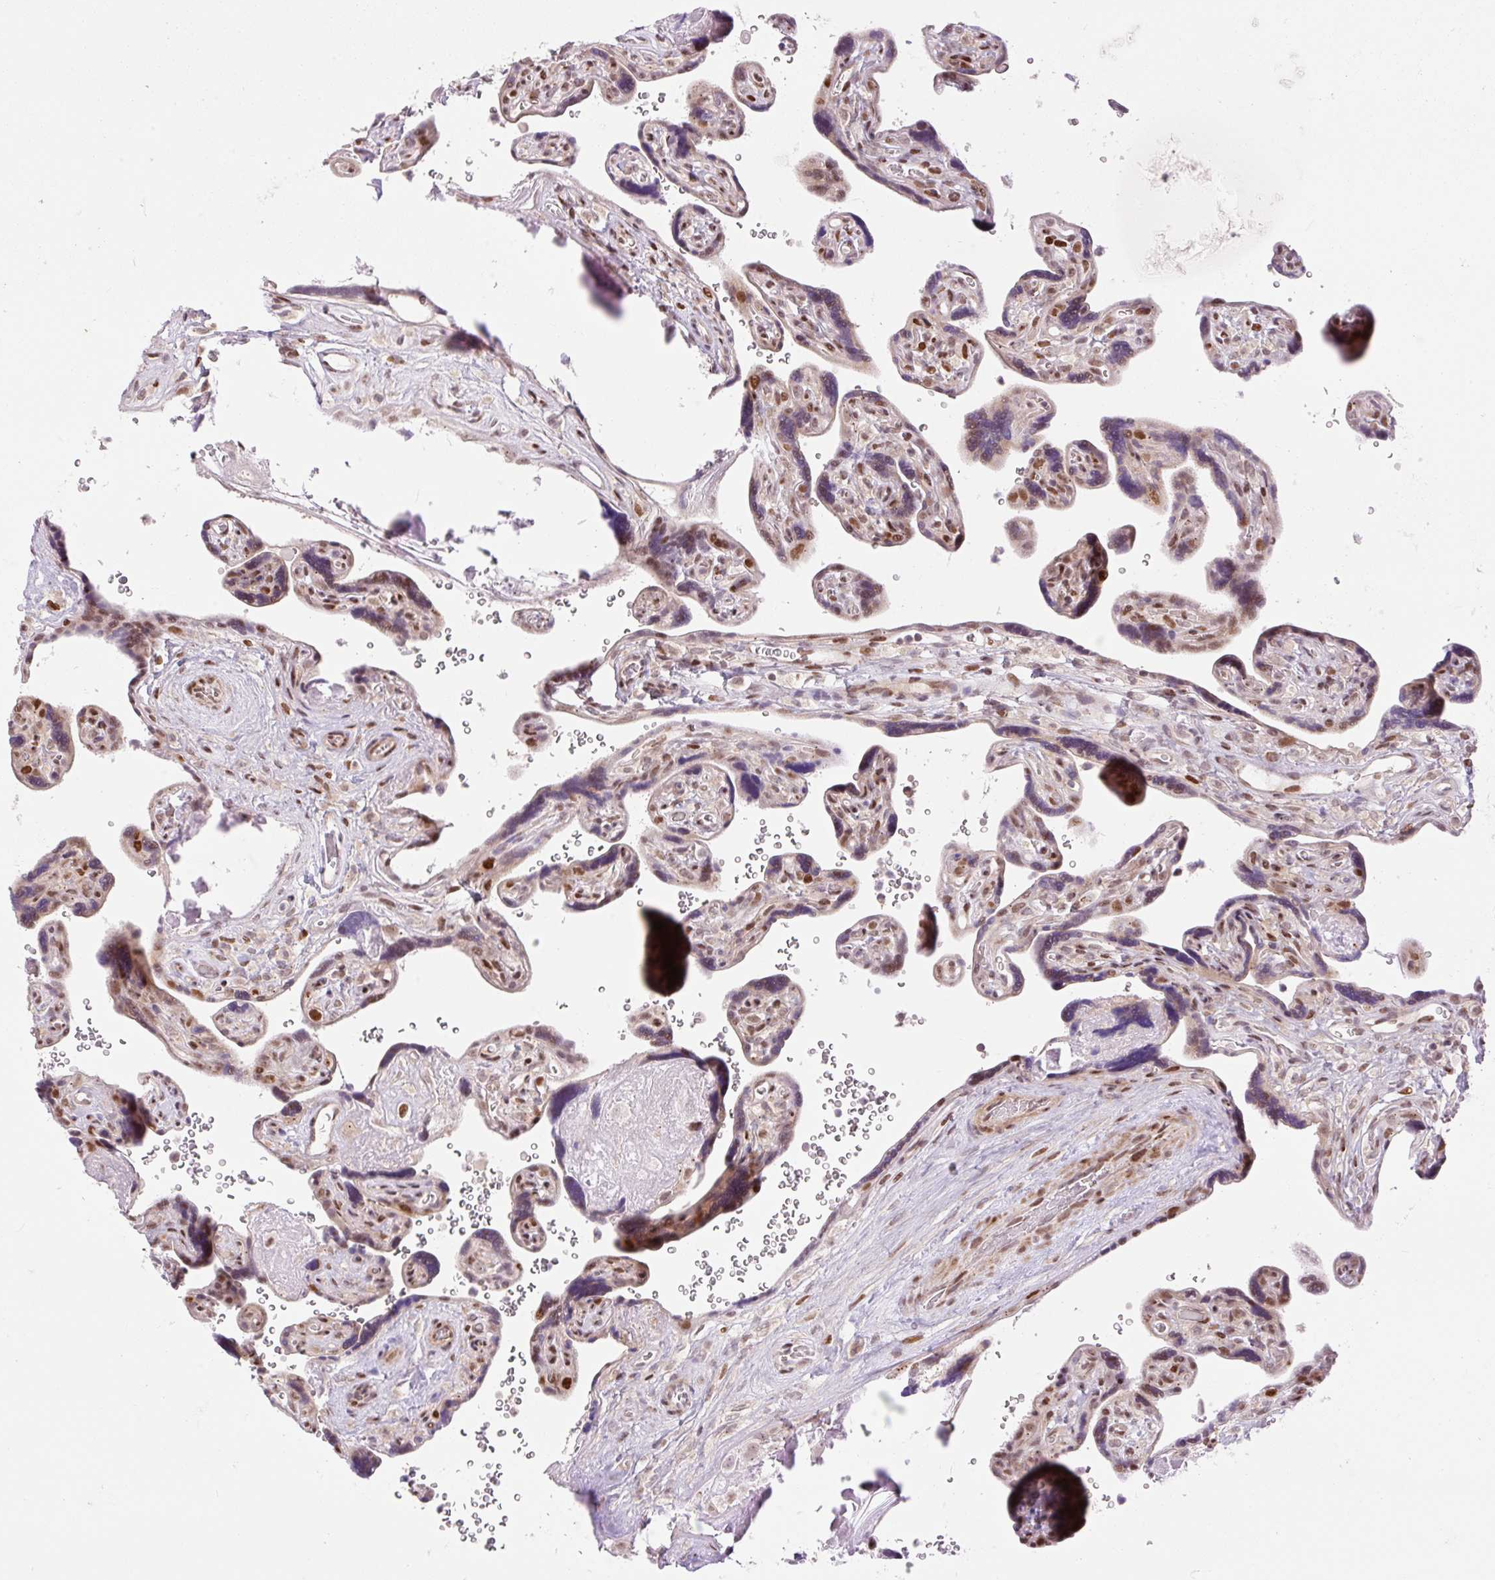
{"staining": {"intensity": "strong", "quantity": "25%-75%", "location": "nuclear"}, "tissue": "placenta", "cell_type": "Trophoblastic cells", "image_type": "normal", "snomed": [{"axis": "morphology", "description": "Normal tissue, NOS"}, {"axis": "topography", "description": "Placenta"}], "caption": "Trophoblastic cells exhibit high levels of strong nuclear positivity in about 25%-75% of cells in unremarkable placenta.", "gene": "RIPPLY3", "patient": {"sex": "female", "age": 39}}